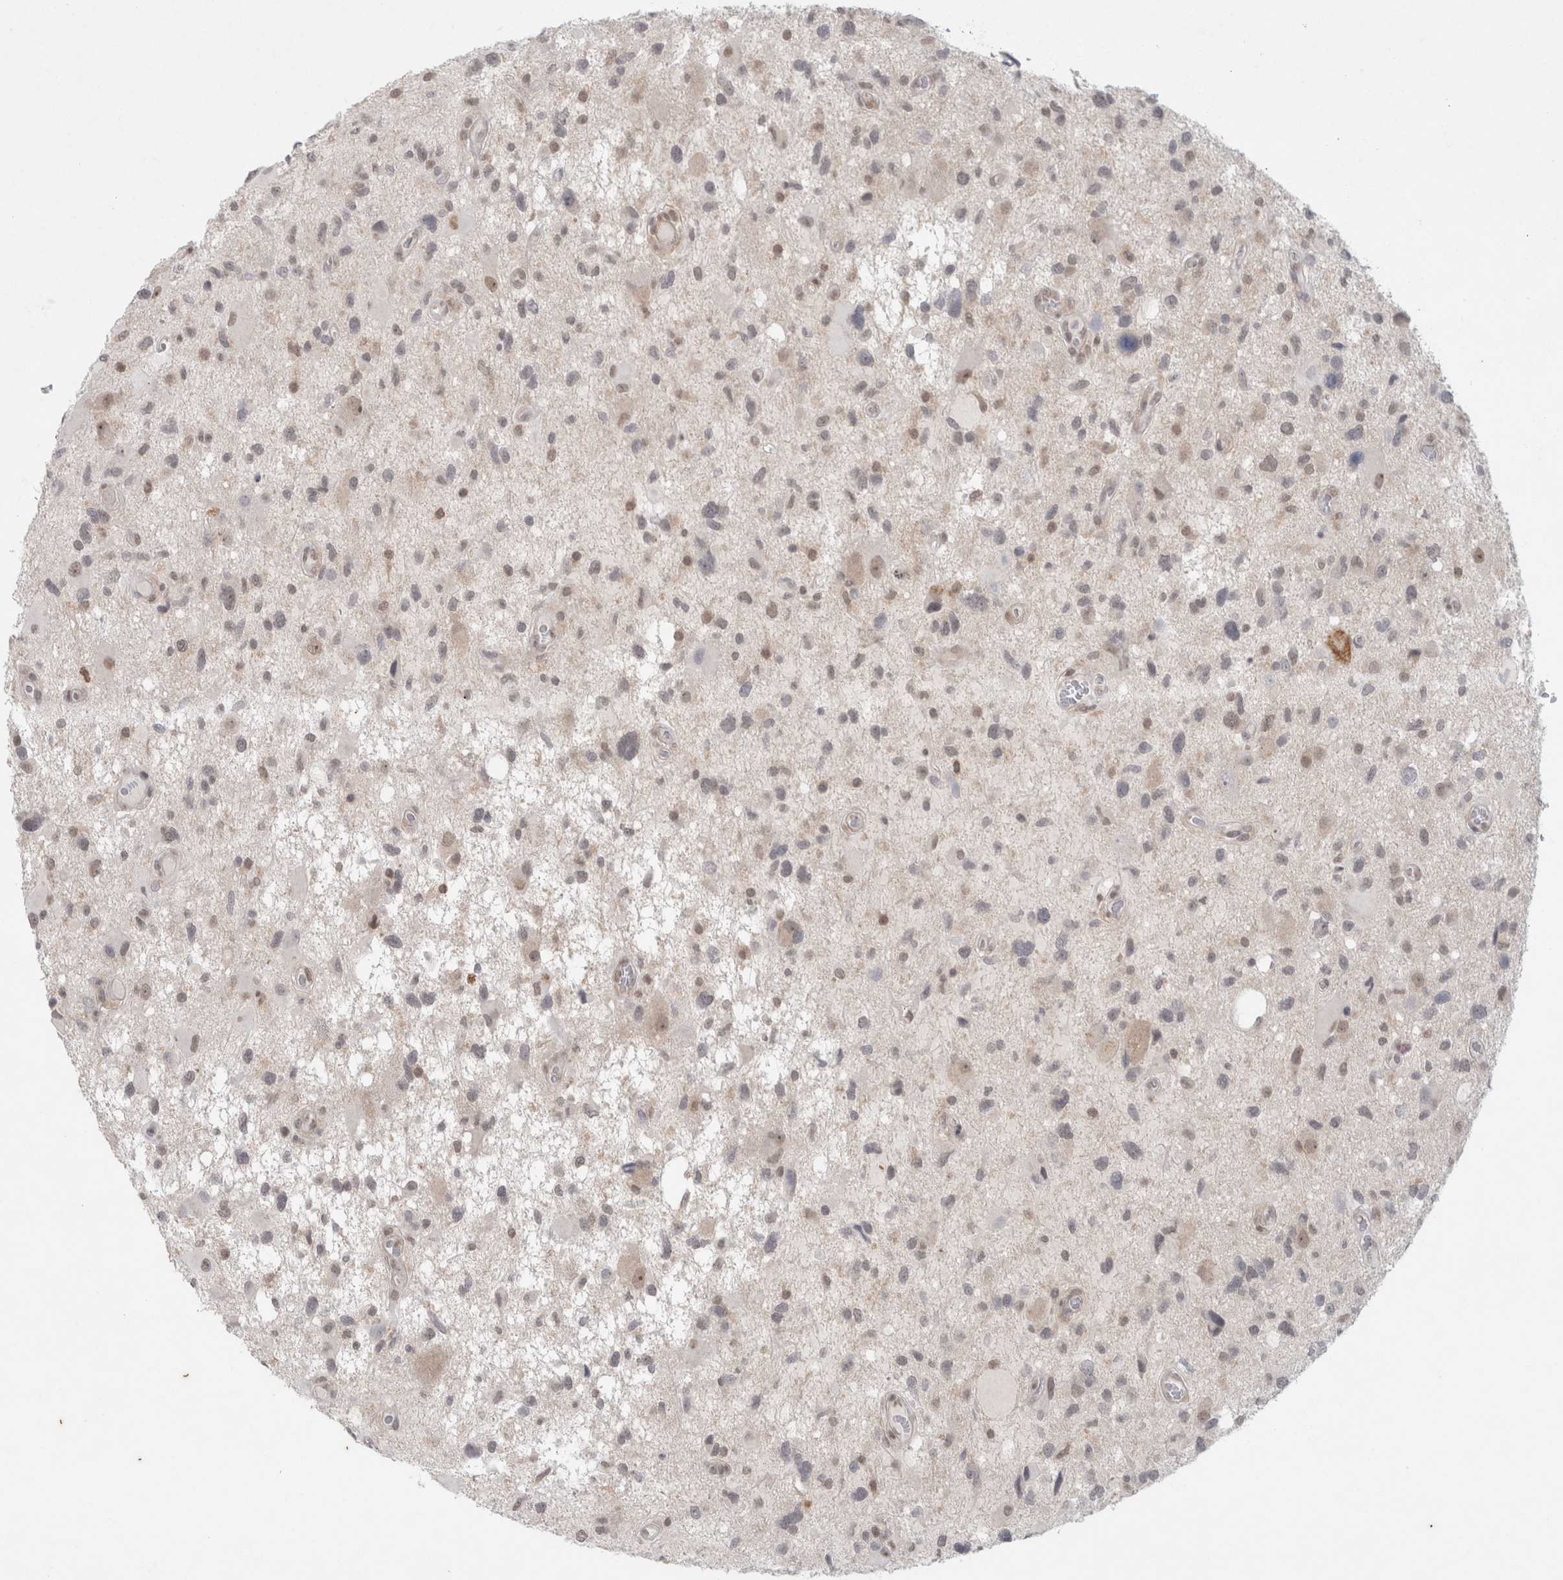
{"staining": {"intensity": "moderate", "quantity": "<25%", "location": "nuclear"}, "tissue": "glioma", "cell_type": "Tumor cells", "image_type": "cancer", "snomed": [{"axis": "morphology", "description": "Glioma, malignant, High grade"}, {"axis": "topography", "description": "Brain"}], "caption": "The image shows immunohistochemical staining of high-grade glioma (malignant). There is moderate nuclear expression is present in approximately <25% of tumor cells.", "gene": "FBXO42", "patient": {"sex": "male", "age": 33}}